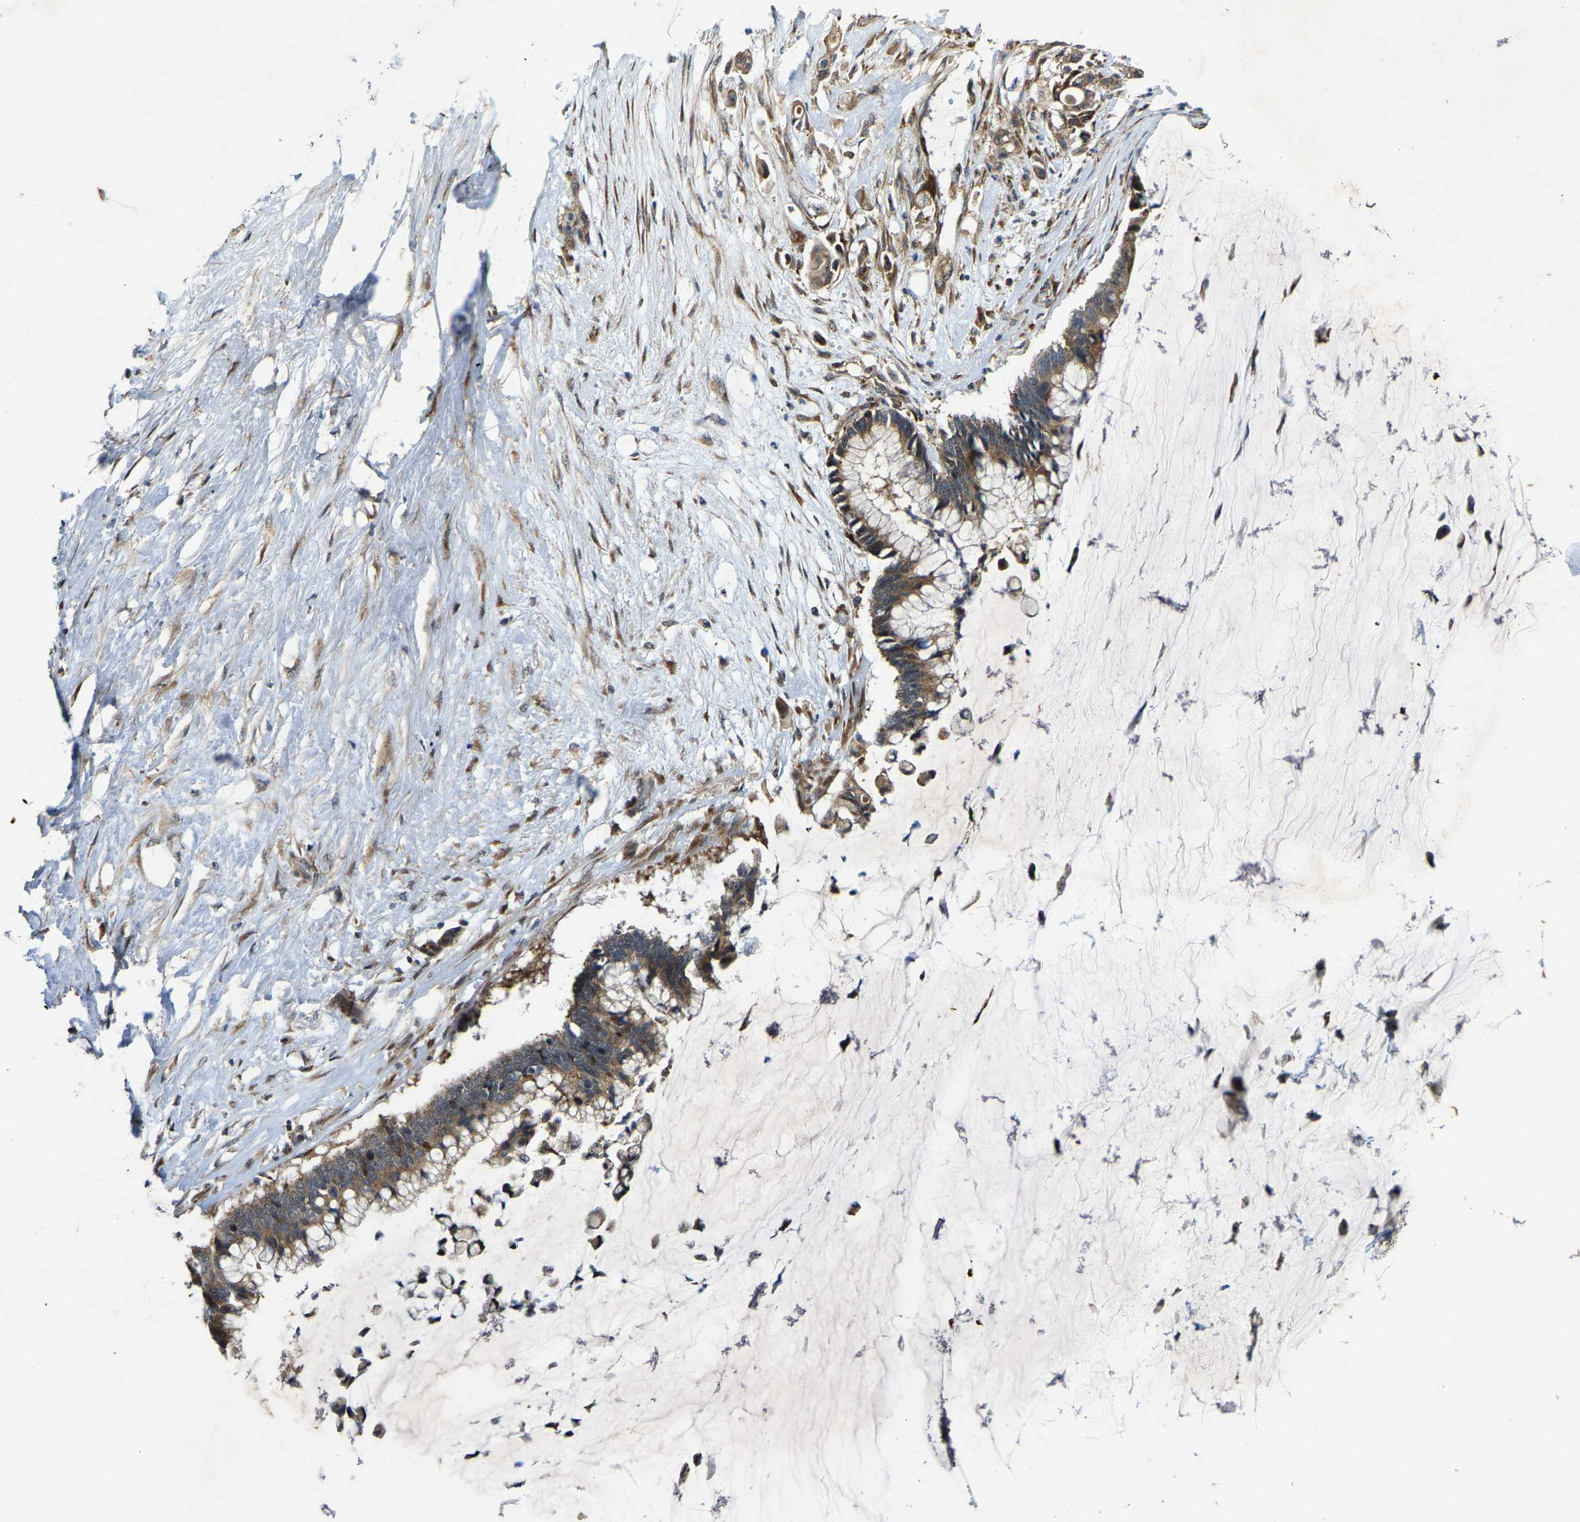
{"staining": {"intensity": "moderate", "quantity": ">75%", "location": "cytoplasmic/membranous"}, "tissue": "pancreatic cancer", "cell_type": "Tumor cells", "image_type": "cancer", "snomed": [{"axis": "morphology", "description": "Adenocarcinoma, NOS"}, {"axis": "topography", "description": "Pancreas"}], "caption": "A brown stain labels moderate cytoplasmic/membranous staining of a protein in pancreatic cancer (adenocarcinoma) tumor cells. The staining was performed using DAB to visualize the protein expression in brown, while the nuclei were stained in blue with hematoxylin (Magnification: 20x).", "gene": "LRRC72", "patient": {"sex": "male", "age": 41}}